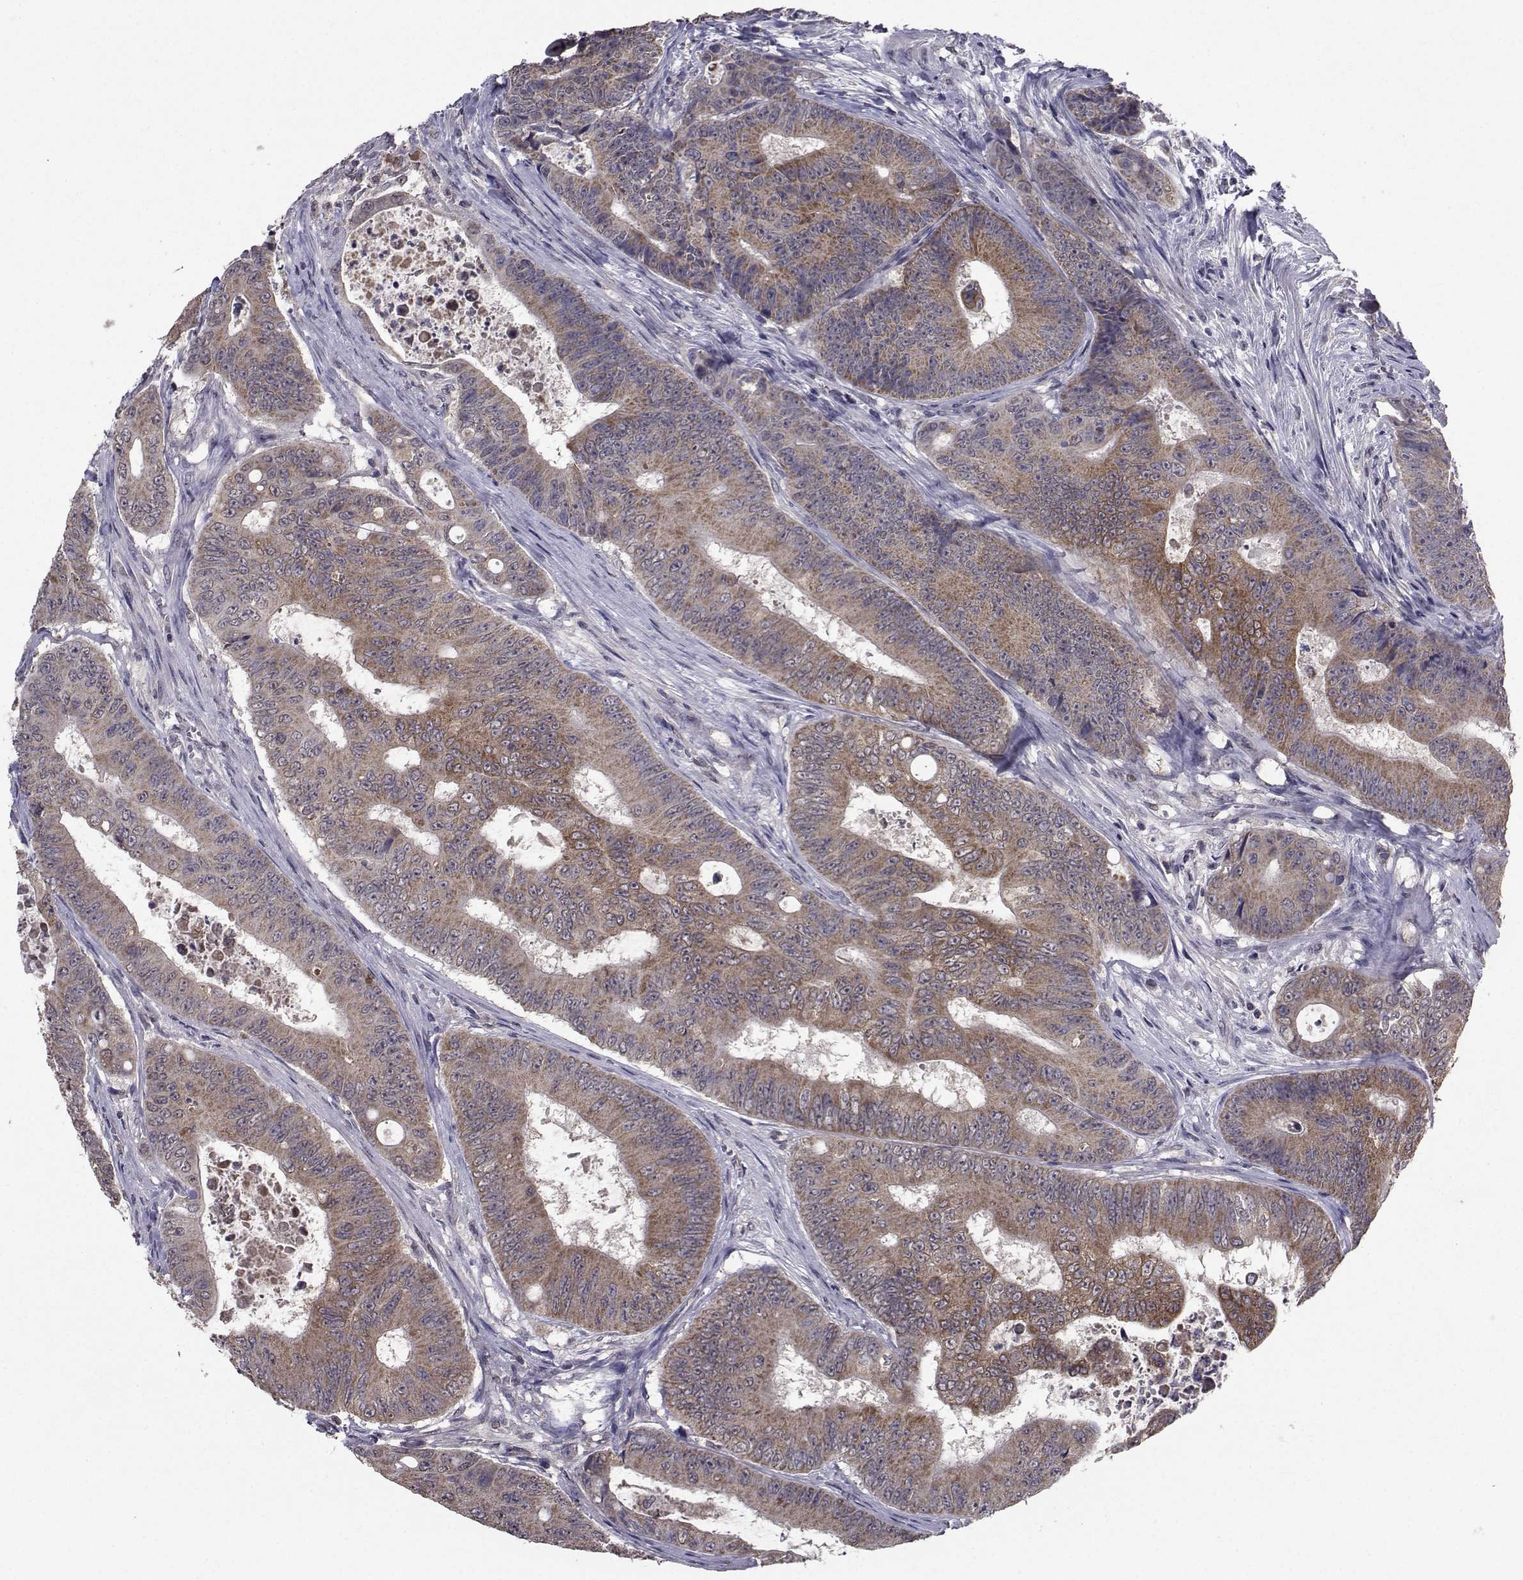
{"staining": {"intensity": "moderate", "quantity": ">75%", "location": "cytoplasmic/membranous"}, "tissue": "colorectal cancer", "cell_type": "Tumor cells", "image_type": "cancer", "snomed": [{"axis": "morphology", "description": "Adenocarcinoma, NOS"}, {"axis": "topography", "description": "Colon"}], "caption": "Colorectal cancer was stained to show a protein in brown. There is medium levels of moderate cytoplasmic/membranous positivity in about >75% of tumor cells.", "gene": "CYP2S1", "patient": {"sex": "female", "age": 48}}